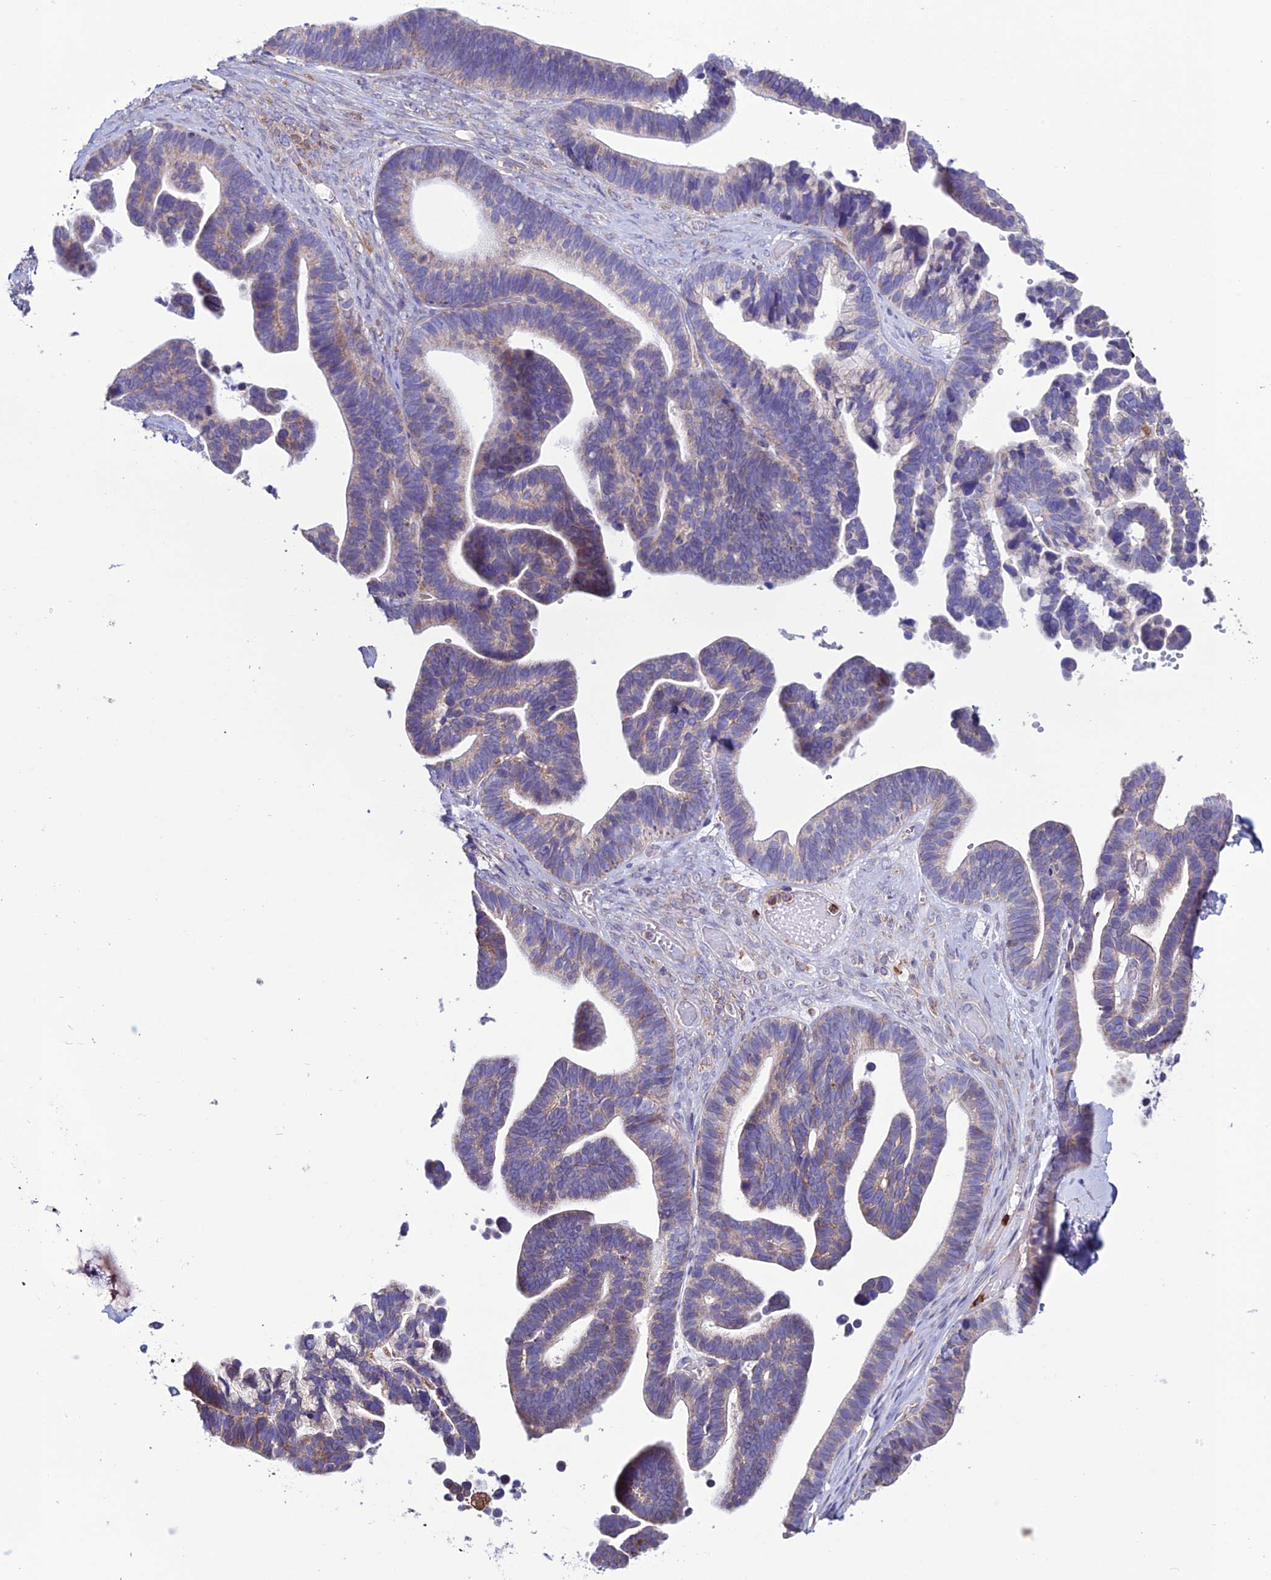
{"staining": {"intensity": "weak", "quantity": "25%-75%", "location": "cytoplasmic/membranous"}, "tissue": "ovarian cancer", "cell_type": "Tumor cells", "image_type": "cancer", "snomed": [{"axis": "morphology", "description": "Cystadenocarcinoma, serous, NOS"}, {"axis": "topography", "description": "Ovary"}], "caption": "Immunohistochemical staining of serous cystadenocarcinoma (ovarian) displays low levels of weak cytoplasmic/membranous protein staining in about 25%-75% of tumor cells.", "gene": "CLCN7", "patient": {"sex": "female", "age": 56}}